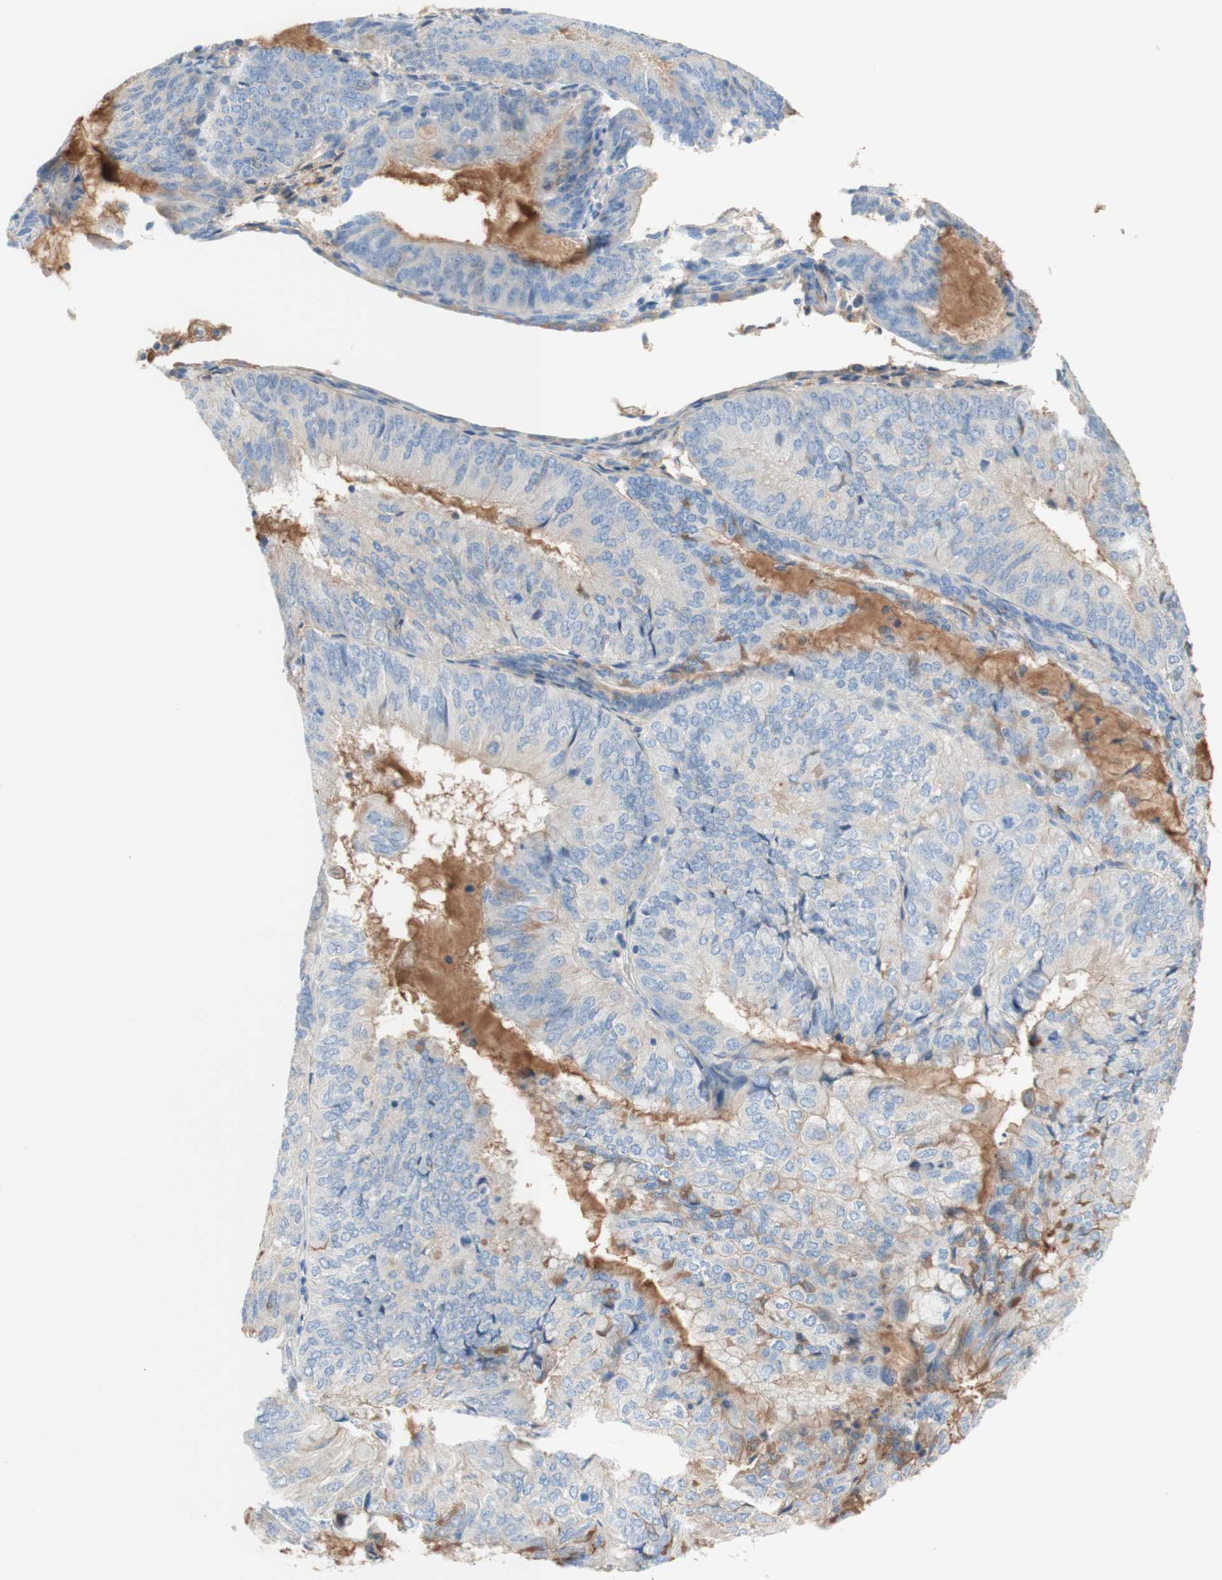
{"staining": {"intensity": "weak", "quantity": "<25%", "location": "cytoplasmic/membranous"}, "tissue": "endometrial cancer", "cell_type": "Tumor cells", "image_type": "cancer", "snomed": [{"axis": "morphology", "description": "Adenocarcinoma, NOS"}, {"axis": "topography", "description": "Endometrium"}], "caption": "Immunohistochemistry (IHC) micrograph of human endometrial cancer stained for a protein (brown), which reveals no expression in tumor cells. The staining is performed using DAB (3,3'-diaminobenzidine) brown chromogen with nuclei counter-stained in using hematoxylin.", "gene": "KNG1", "patient": {"sex": "female", "age": 81}}